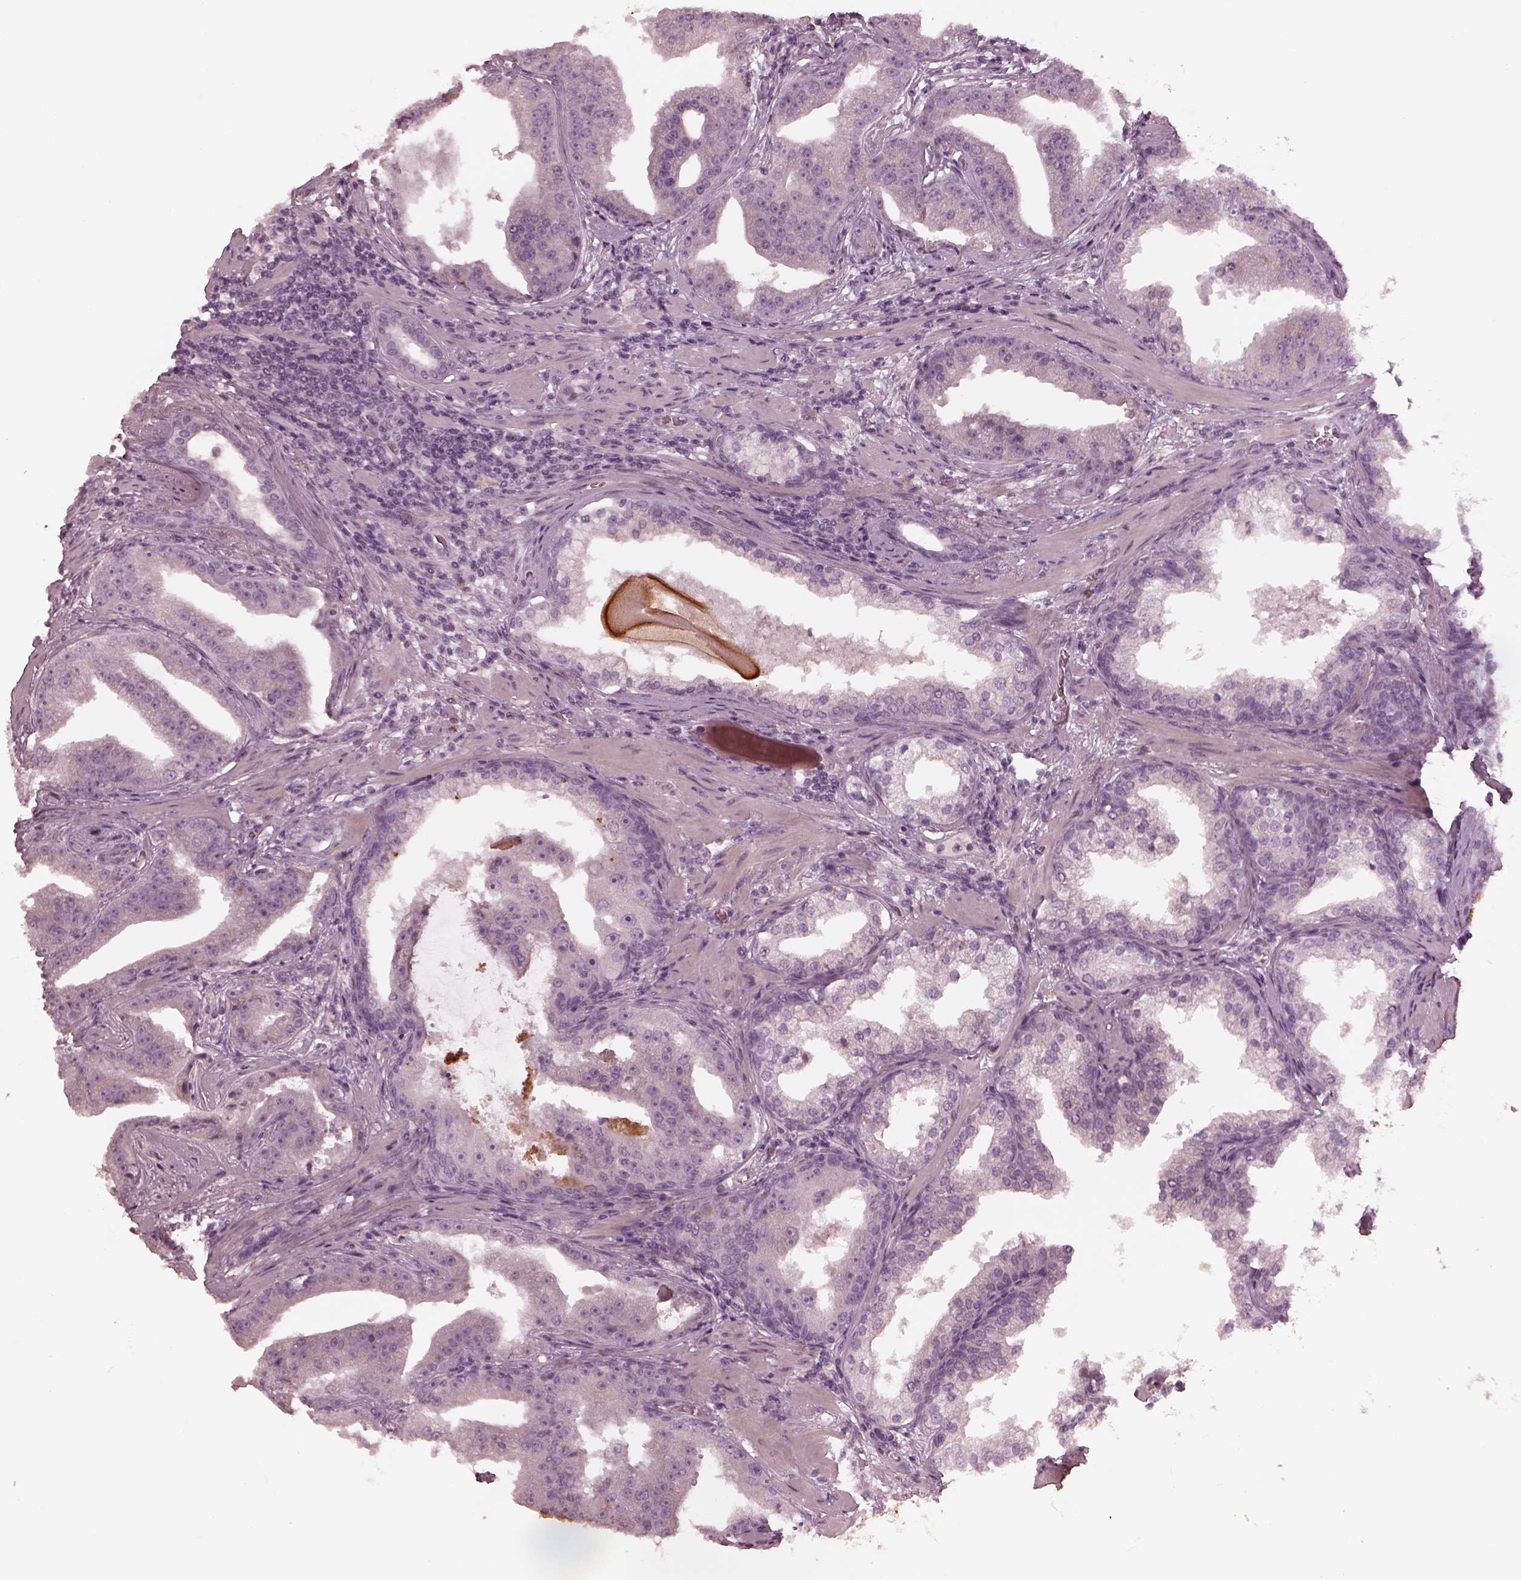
{"staining": {"intensity": "negative", "quantity": "none", "location": "none"}, "tissue": "prostate cancer", "cell_type": "Tumor cells", "image_type": "cancer", "snomed": [{"axis": "morphology", "description": "Adenocarcinoma, Low grade"}, {"axis": "topography", "description": "Prostate"}], "caption": "High power microscopy image of an immunohistochemistry (IHC) histopathology image of prostate cancer (adenocarcinoma (low-grade)), revealing no significant positivity in tumor cells.", "gene": "MIA", "patient": {"sex": "male", "age": 62}}